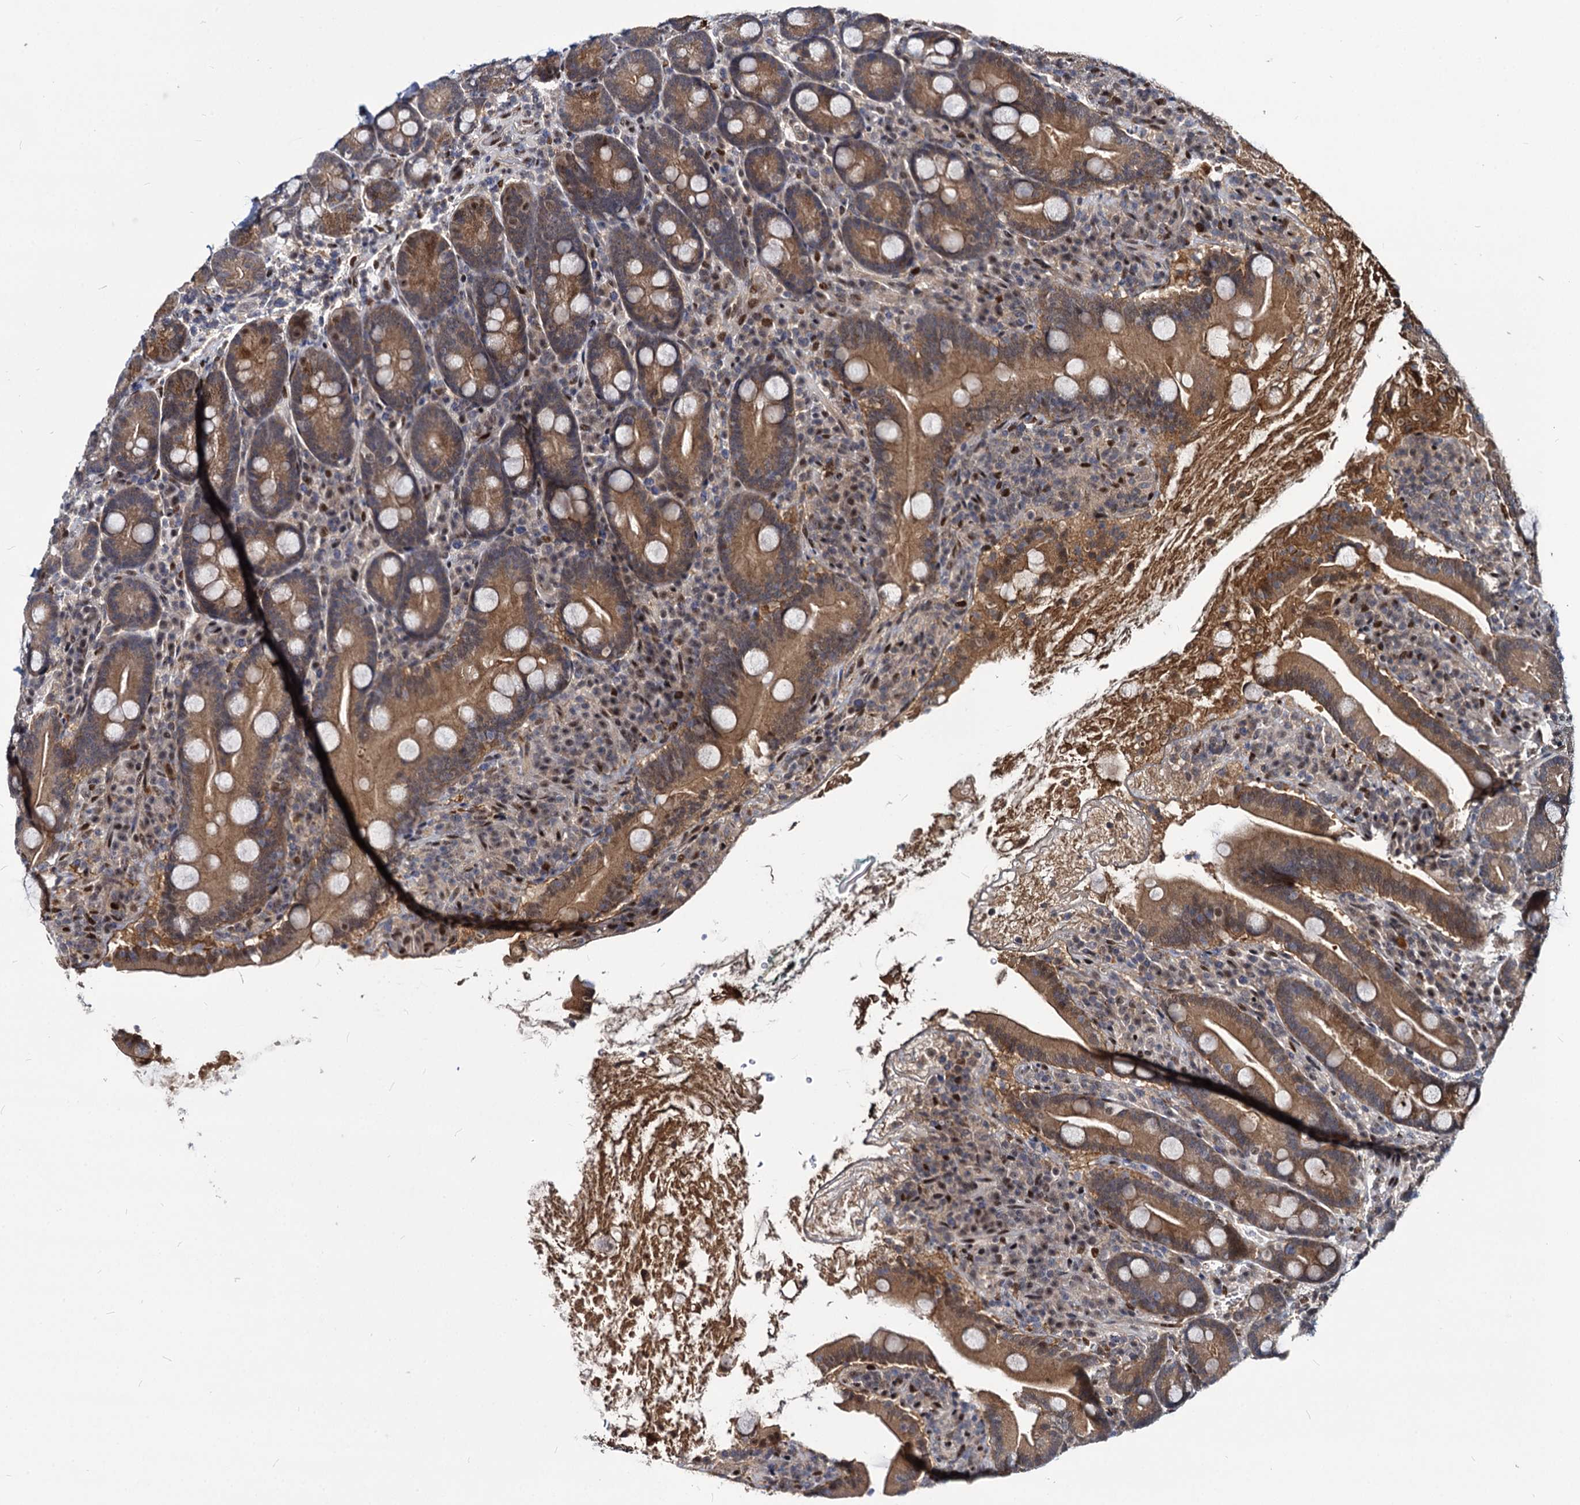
{"staining": {"intensity": "strong", "quantity": ">75%", "location": "cytoplasmic/membranous,nuclear"}, "tissue": "duodenum", "cell_type": "Glandular cells", "image_type": "normal", "snomed": [{"axis": "morphology", "description": "Normal tissue, NOS"}, {"axis": "topography", "description": "Duodenum"}], "caption": "Immunohistochemistry (IHC) (DAB (3,3'-diaminobenzidine)) staining of normal human duodenum displays strong cytoplasmic/membranous,nuclear protein staining in about >75% of glandular cells. (IHC, brightfield microscopy, high magnification).", "gene": "MAML2", "patient": {"sex": "male", "age": 35}}